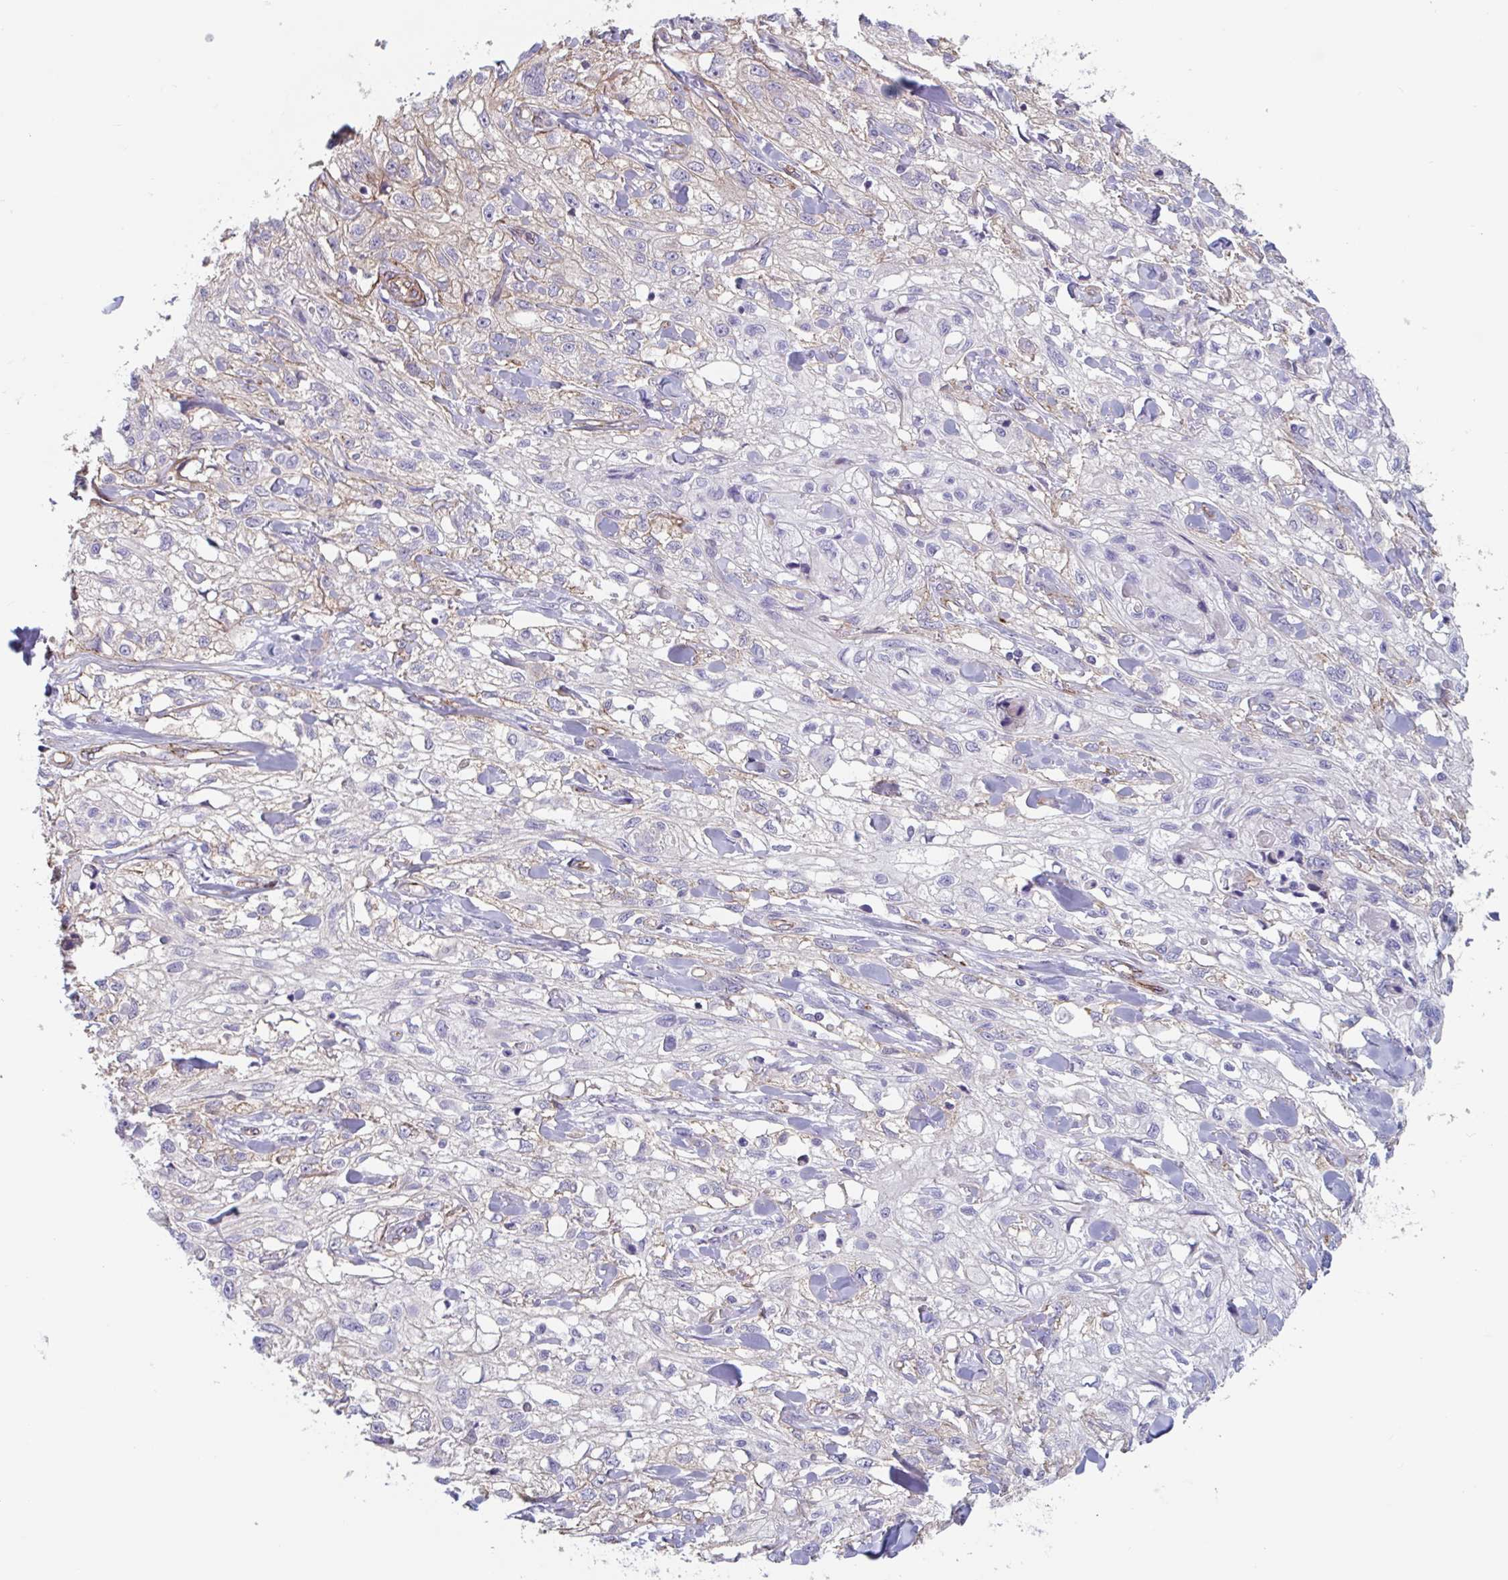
{"staining": {"intensity": "negative", "quantity": "none", "location": "none"}, "tissue": "skin cancer", "cell_type": "Tumor cells", "image_type": "cancer", "snomed": [{"axis": "morphology", "description": "Squamous cell carcinoma, NOS"}, {"axis": "topography", "description": "Skin"}, {"axis": "topography", "description": "Vulva"}], "caption": "DAB immunohistochemical staining of human skin squamous cell carcinoma demonstrates no significant expression in tumor cells.", "gene": "CITED4", "patient": {"sex": "female", "age": 86}}